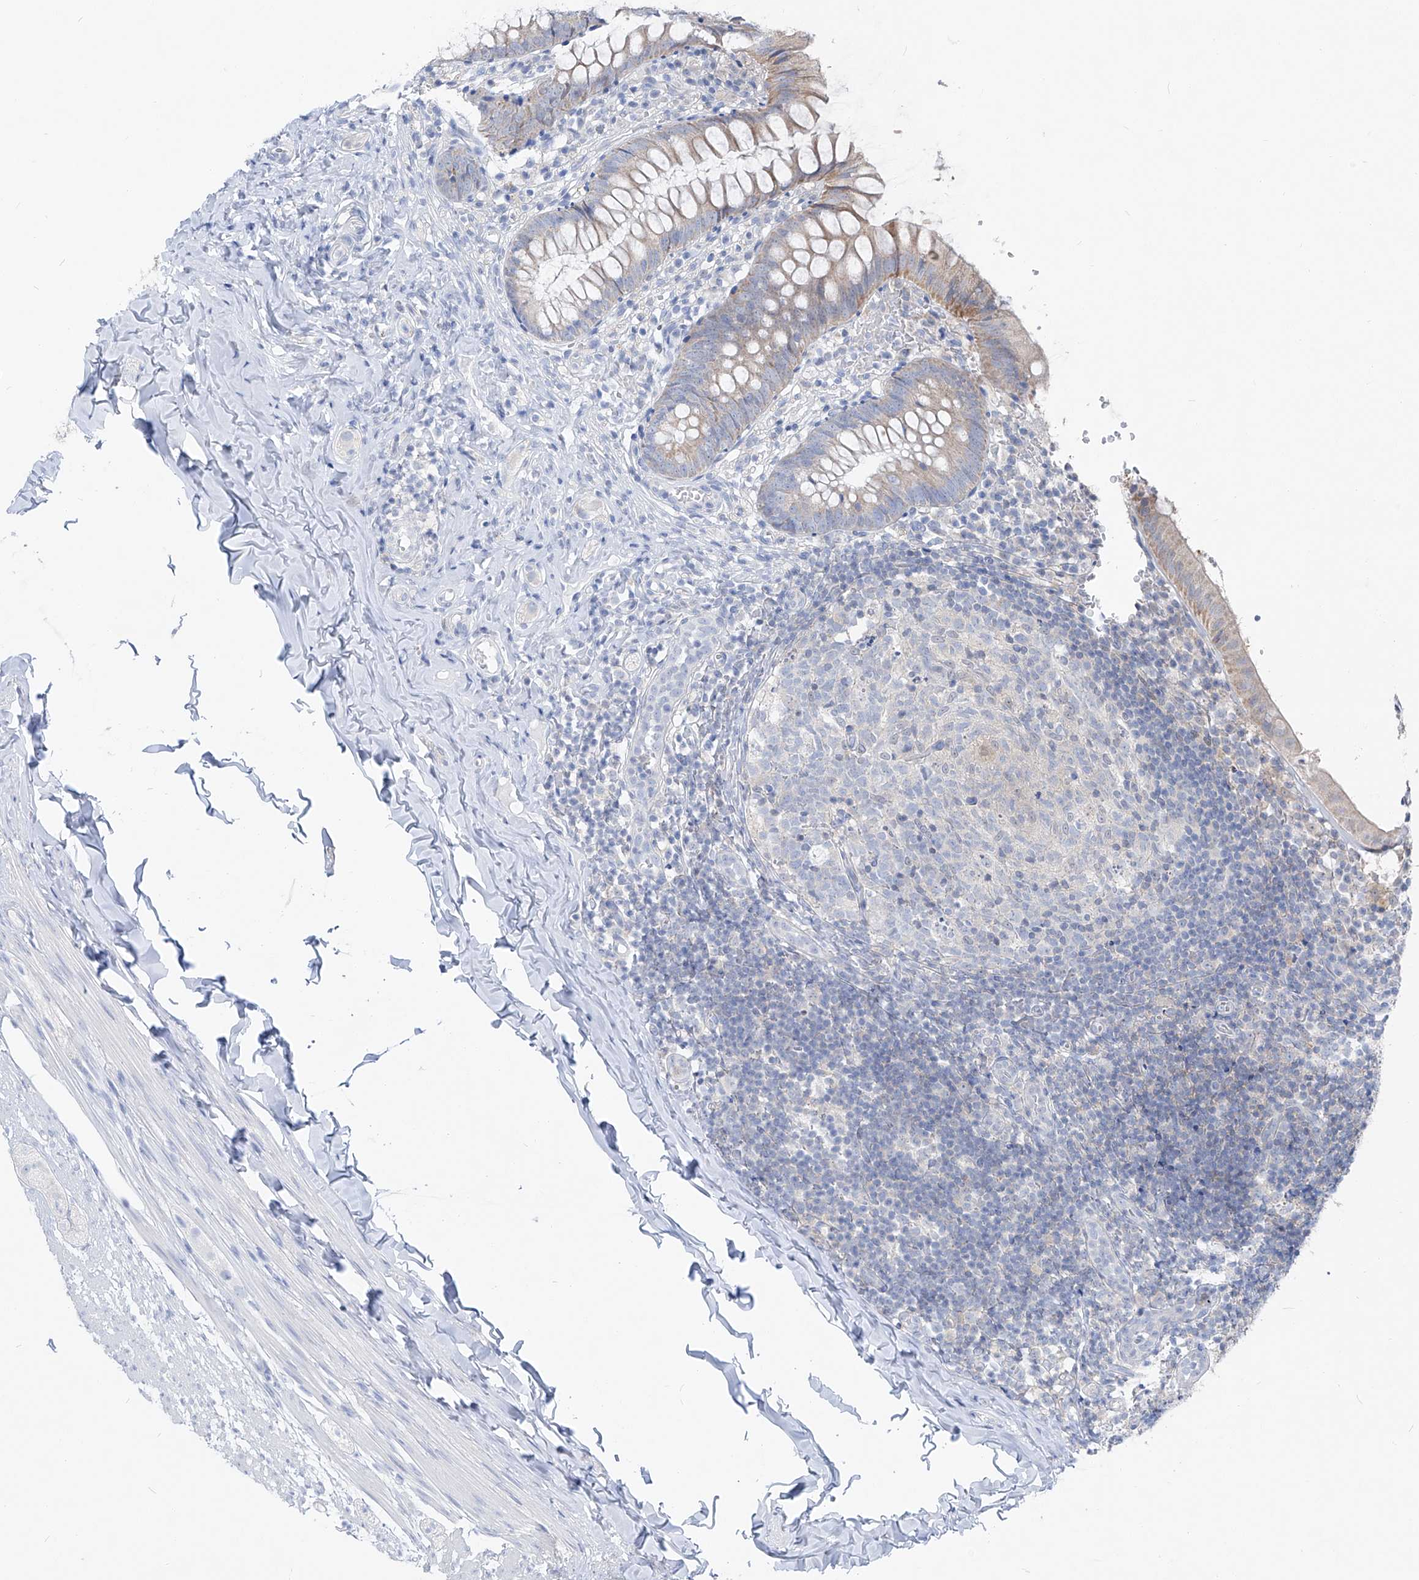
{"staining": {"intensity": "moderate", "quantity": "<25%", "location": "cytoplasmic/membranous"}, "tissue": "appendix", "cell_type": "Glandular cells", "image_type": "normal", "snomed": [{"axis": "morphology", "description": "Normal tissue, NOS"}, {"axis": "topography", "description": "Appendix"}], "caption": "High-power microscopy captured an IHC micrograph of normal appendix, revealing moderate cytoplasmic/membranous expression in approximately <25% of glandular cells.", "gene": "UFL1", "patient": {"sex": "male", "age": 8}}